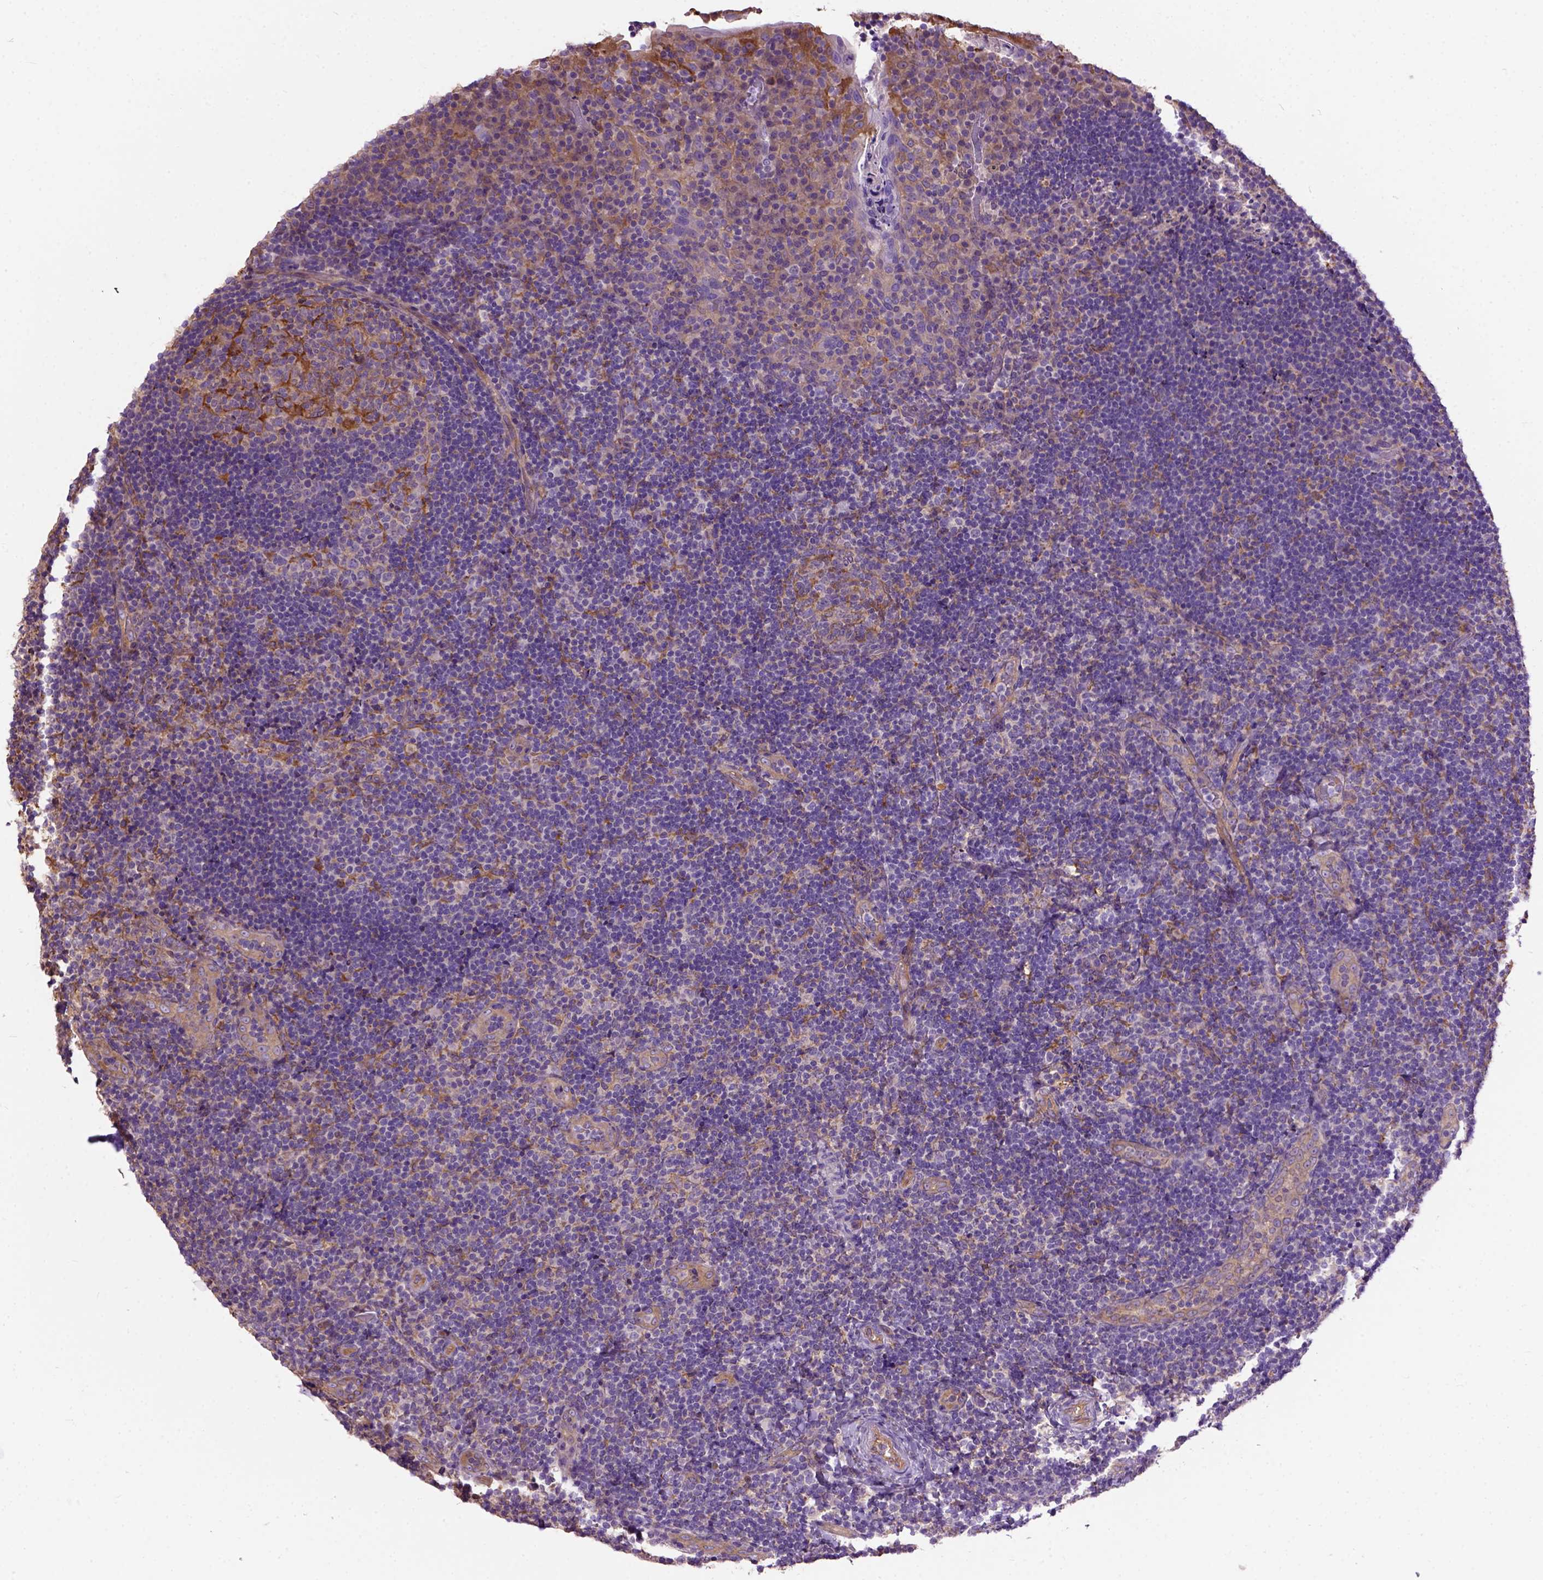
{"staining": {"intensity": "moderate", "quantity": "25%-75%", "location": "cytoplasmic/membranous"}, "tissue": "tonsil", "cell_type": "Germinal center cells", "image_type": "normal", "snomed": [{"axis": "morphology", "description": "Normal tissue, NOS"}, {"axis": "topography", "description": "Tonsil"}], "caption": "Moderate cytoplasmic/membranous positivity for a protein is present in approximately 25%-75% of germinal center cells of normal tonsil using IHC.", "gene": "SEMA4F", "patient": {"sex": "male", "age": 17}}